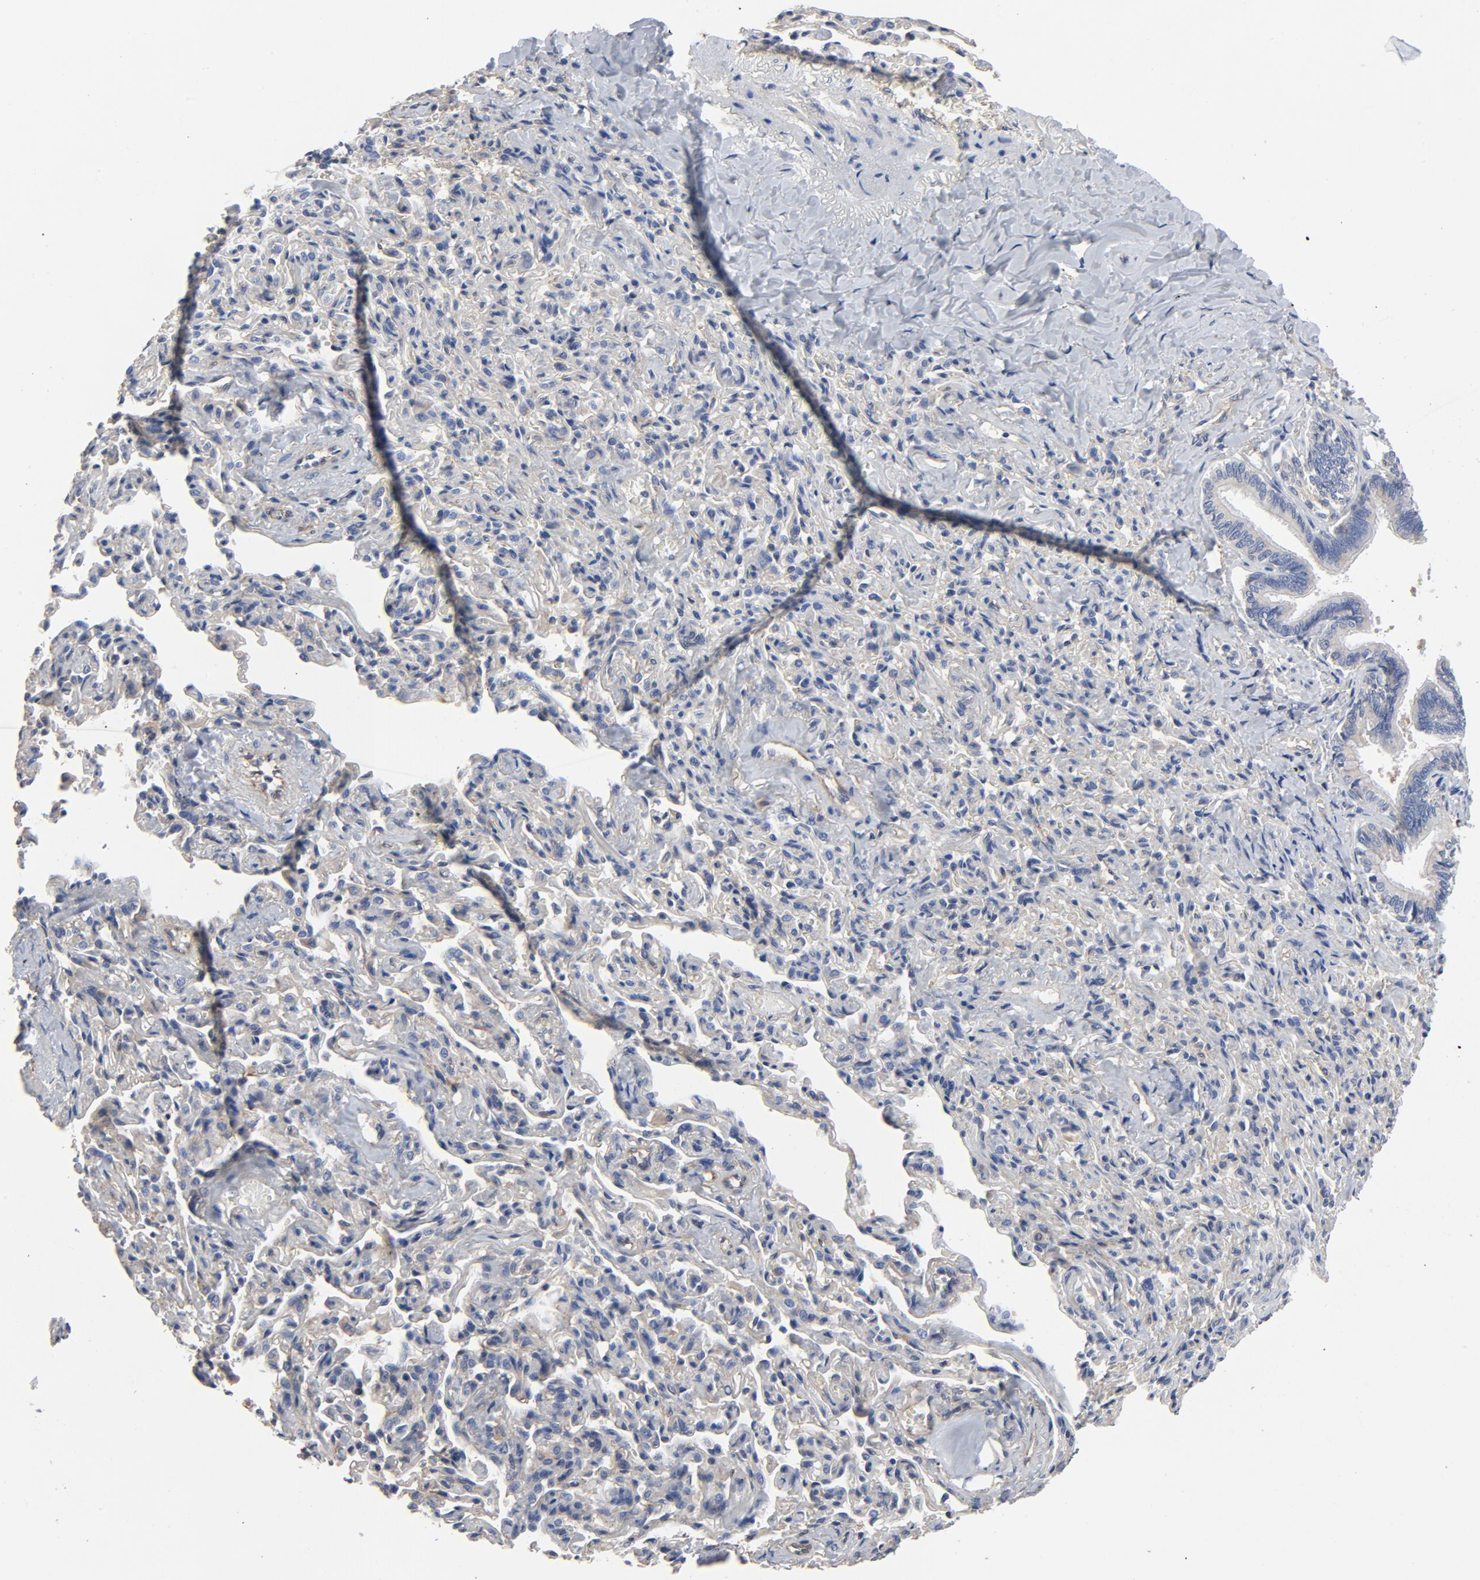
{"staining": {"intensity": "moderate", "quantity": "25%-75%", "location": "cytoplasmic/membranous"}, "tissue": "bronchus", "cell_type": "Respiratory epithelial cells", "image_type": "normal", "snomed": [{"axis": "morphology", "description": "Normal tissue, NOS"}, {"axis": "topography", "description": "Lung"}], "caption": "Immunohistochemistry (IHC) photomicrograph of unremarkable human bronchus stained for a protein (brown), which reveals medium levels of moderate cytoplasmic/membranous positivity in approximately 25%-75% of respiratory epithelial cells.", "gene": "DYNLT3", "patient": {"sex": "male", "age": 64}}